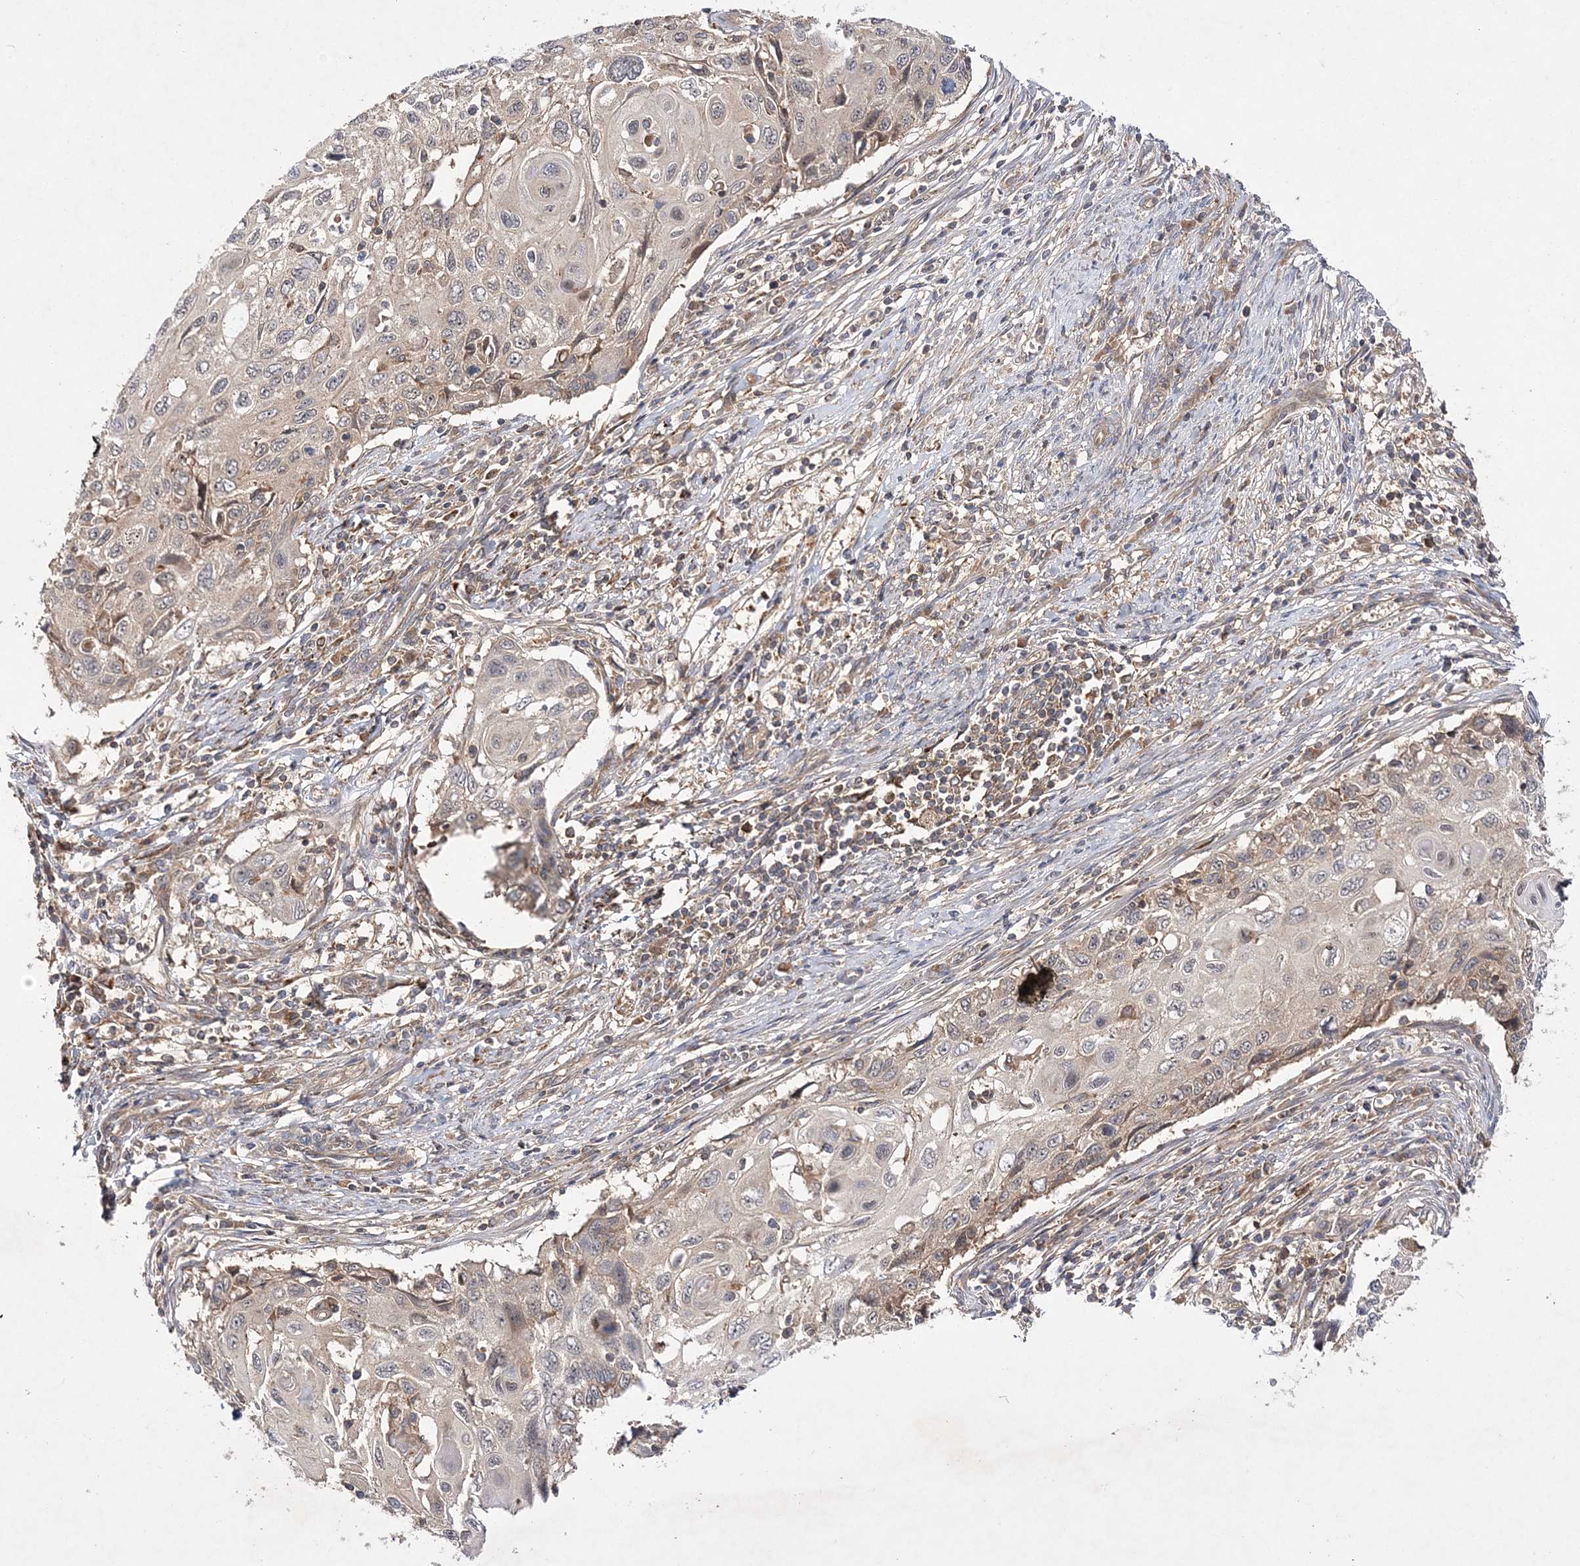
{"staining": {"intensity": "weak", "quantity": "<25%", "location": "cytoplasmic/membranous"}, "tissue": "cervical cancer", "cell_type": "Tumor cells", "image_type": "cancer", "snomed": [{"axis": "morphology", "description": "Squamous cell carcinoma, NOS"}, {"axis": "topography", "description": "Cervix"}], "caption": "Cervical squamous cell carcinoma was stained to show a protein in brown. There is no significant staining in tumor cells.", "gene": "TMEM9B", "patient": {"sex": "female", "age": 70}}